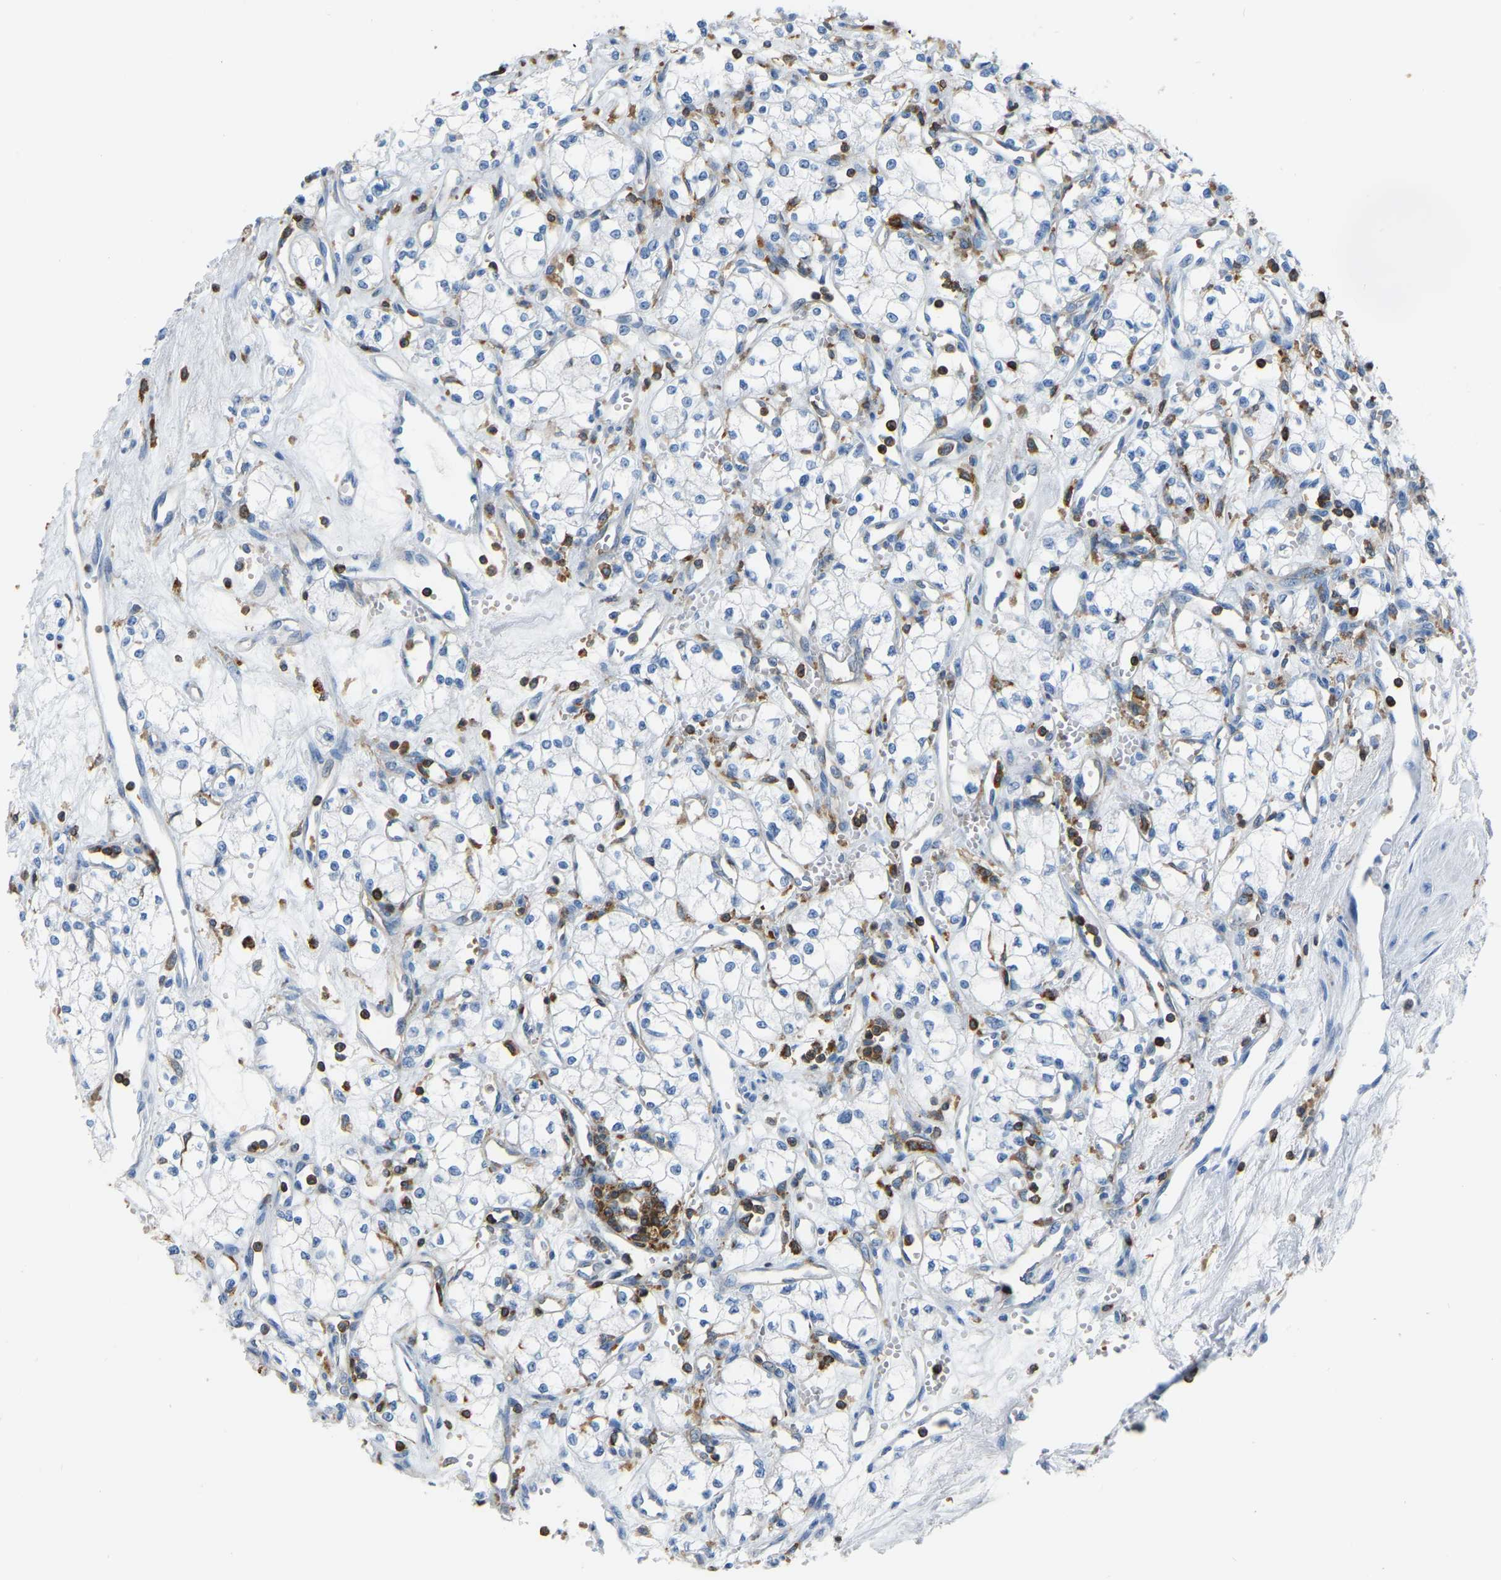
{"staining": {"intensity": "negative", "quantity": "none", "location": "none"}, "tissue": "renal cancer", "cell_type": "Tumor cells", "image_type": "cancer", "snomed": [{"axis": "morphology", "description": "Adenocarcinoma, NOS"}, {"axis": "topography", "description": "Kidney"}], "caption": "Tumor cells are negative for brown protein staining in renal cancer (adenocarcinoma).", "gene": "ARHGAP45", "patient": {"sex": "male", "age": 59}}